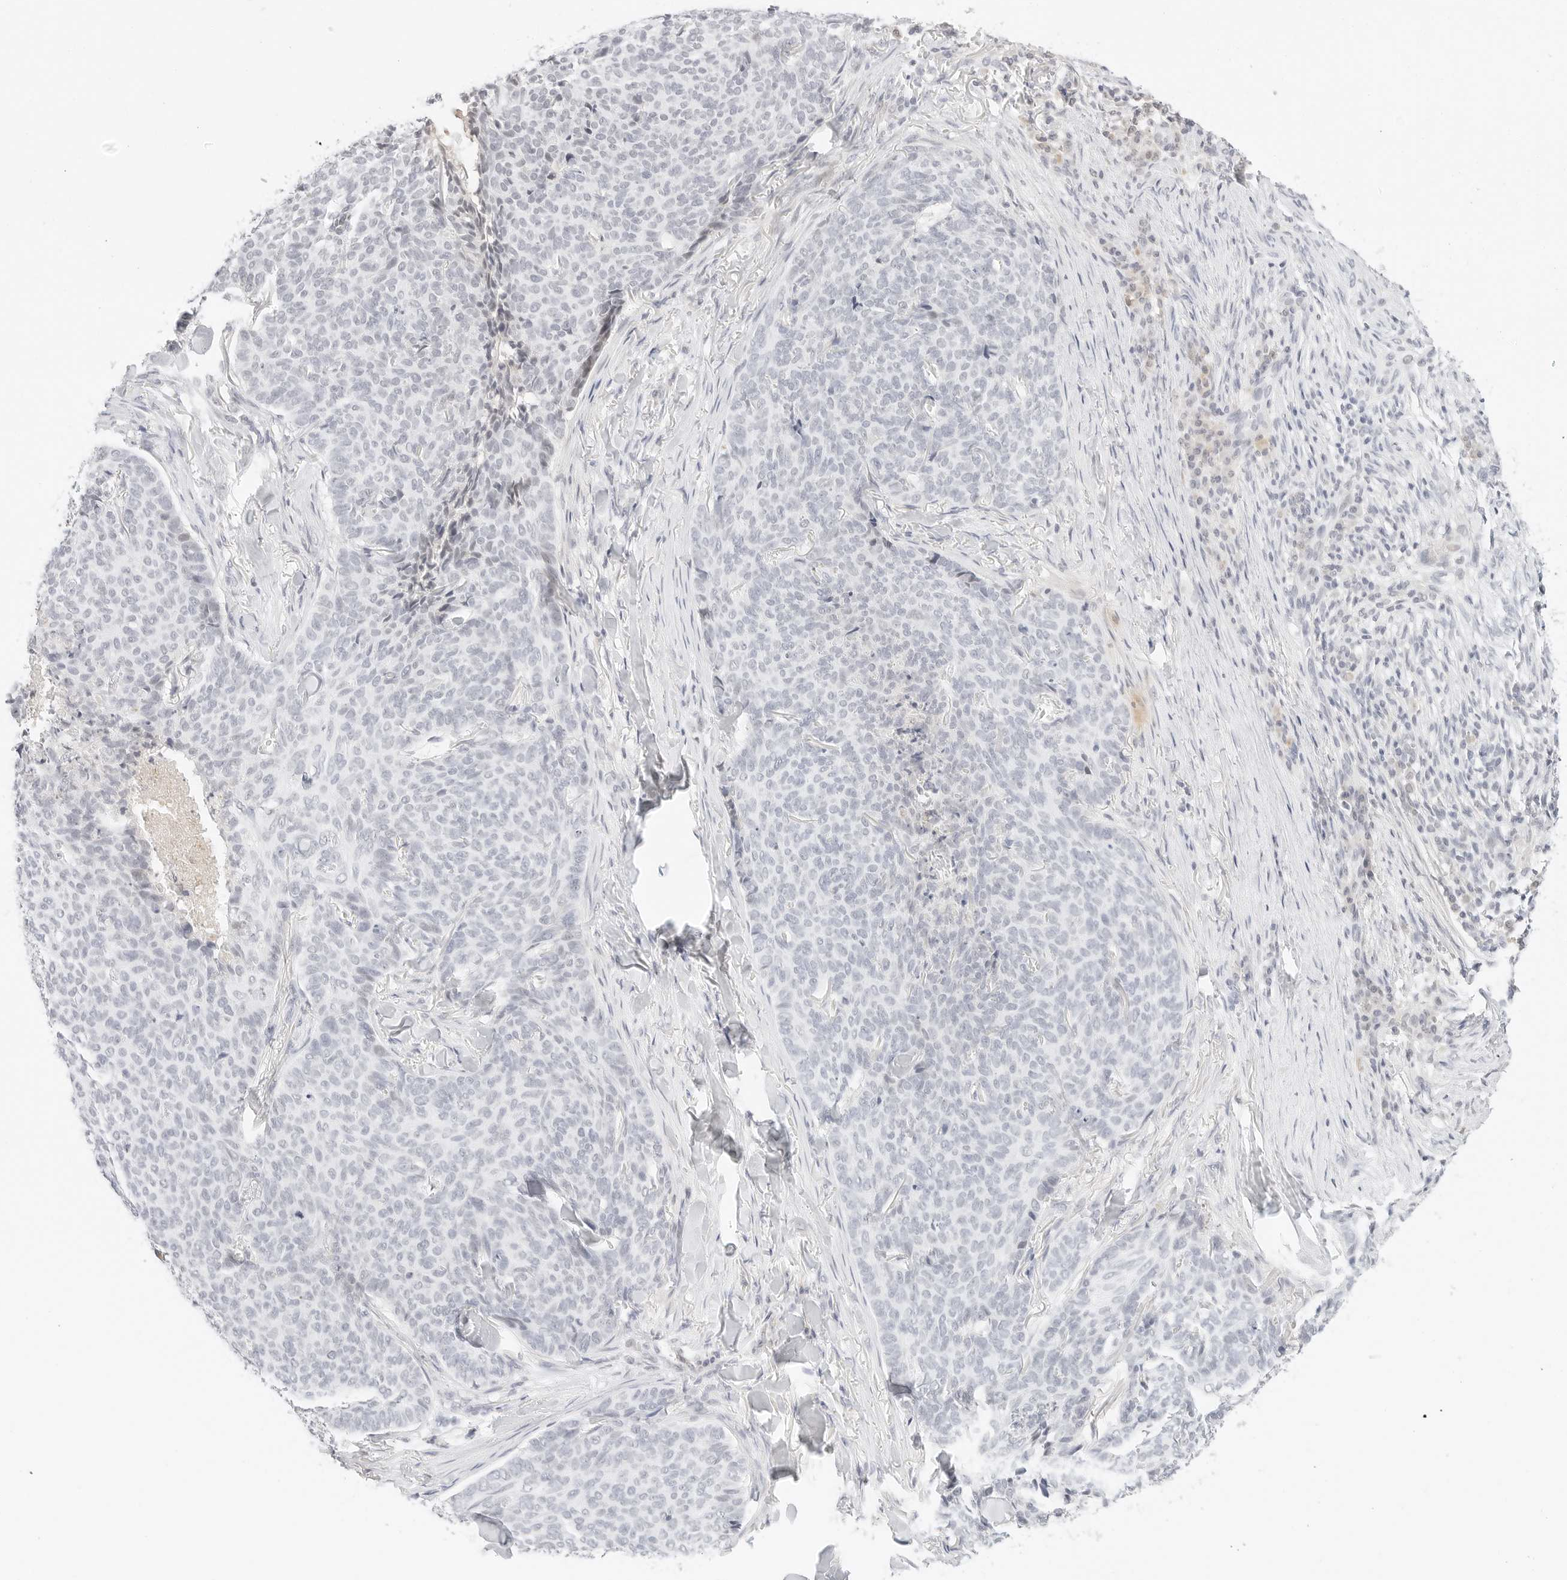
{"staining": {"intensity": "negative", "quantity": "none", "location": "none"}, "tissue": "skin cancer", "cell_type": "Tumor cells", "image_type": "cancer", "snomed": [{"axis": "morphology", "description": "Normal tissue, NOS"}, {"axis": "morphology", "description": "Basal cell carcinoma"}, {"axis": "topography", "description": "Skin"}], "caption": "IHC of human basal cell carcinoma (skin) demonstrates no expression in tumor cells.", "gene": "XKR4", "patient": {"sex": "male", "age": 50}}